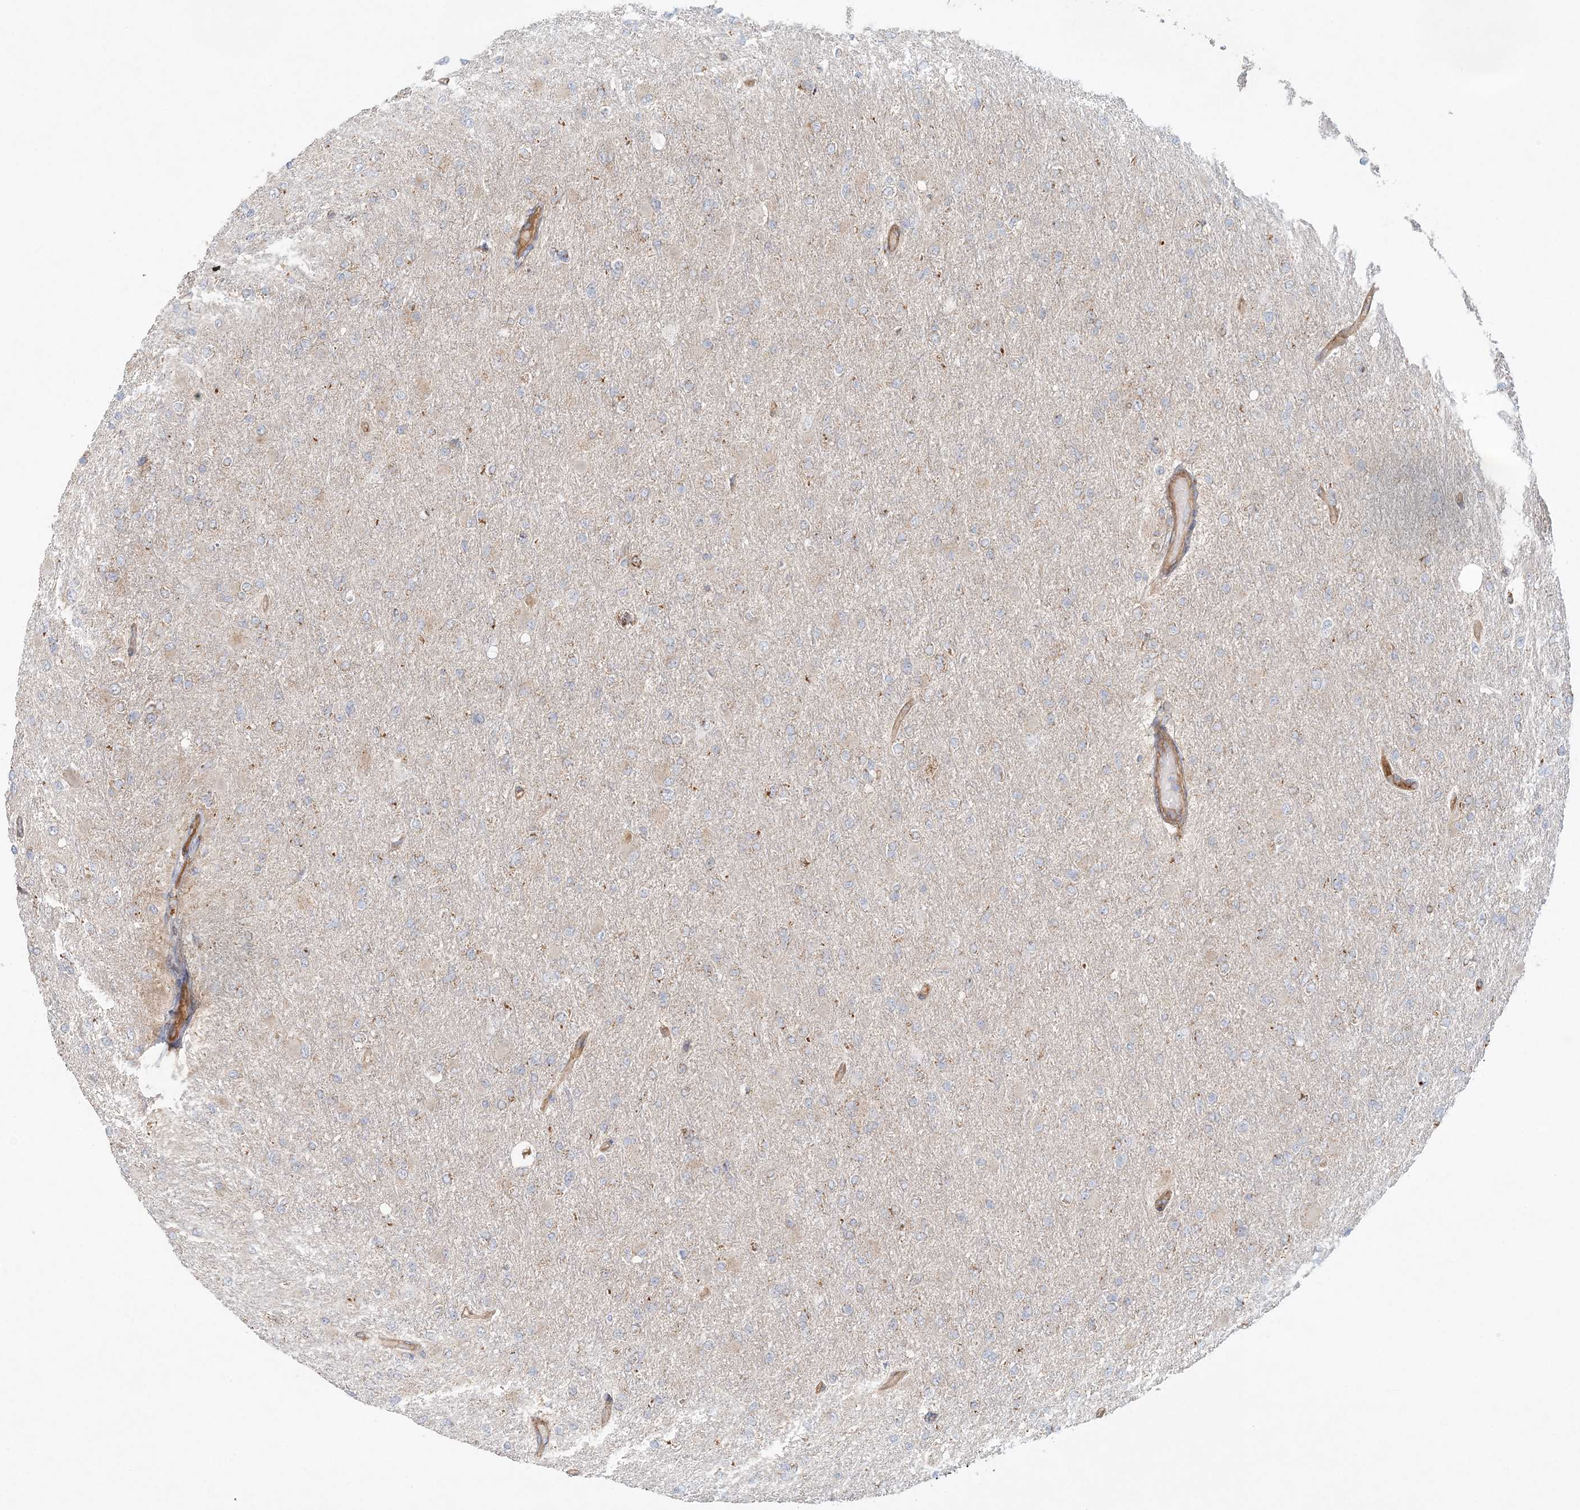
{"staining": {"intensity": "negative", "quantity": "none", "location": "none"}, "tissue": "glioma", "cell_type": "Tumor cells", "image_type": "cancer", "snomed": [{"axis": "morphology", "description": "Glioma, malignant, High grade"}, {"axis": "topography", "description": "Cerebral cortex"}], "caption": "The micrograph displays no significant staining in tumor cells of malignant high-grade glioma.", "gene": "KIAA0232", "patient": {"sex": "female", "age": 36}}